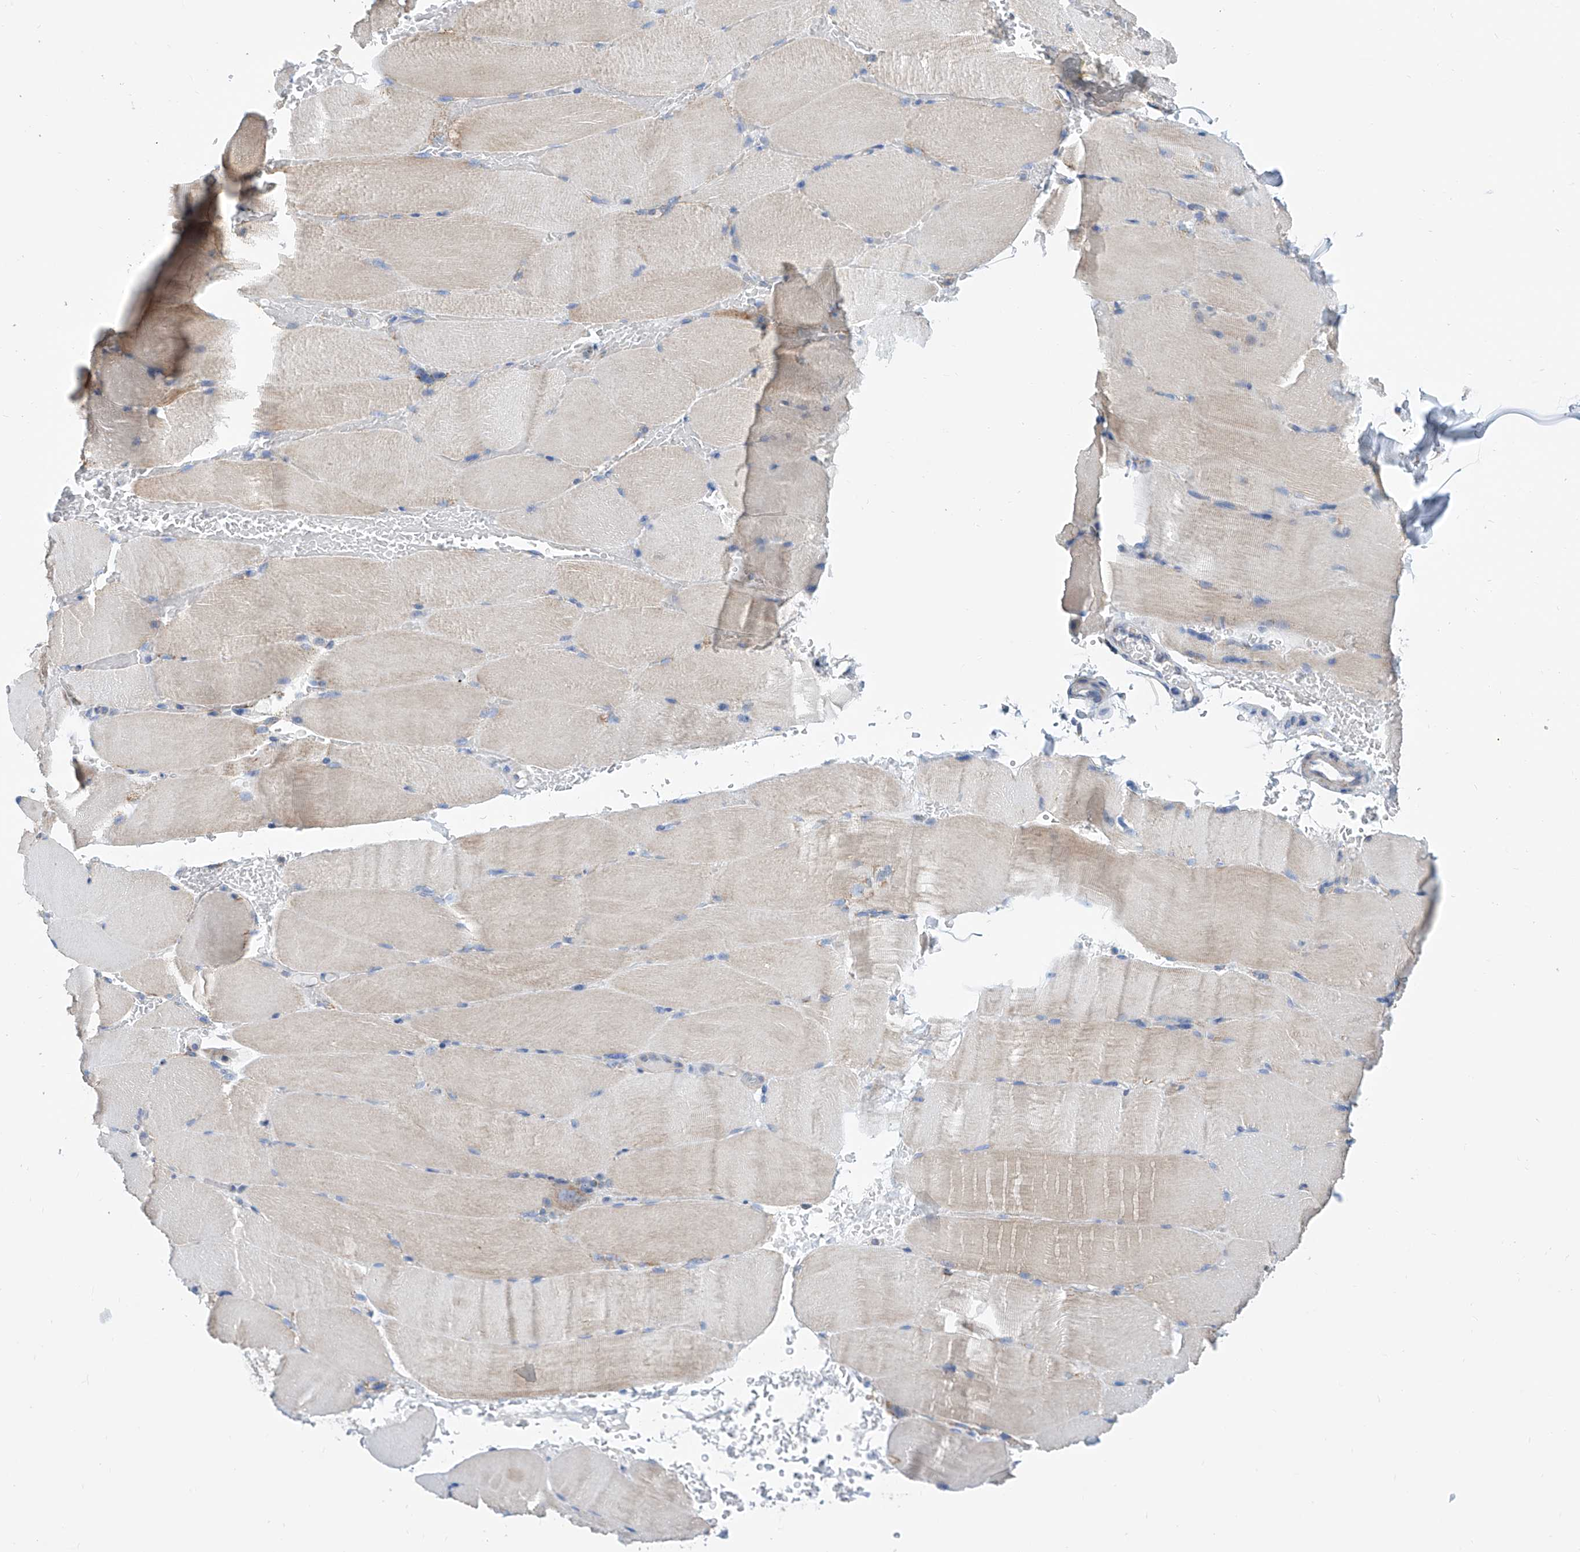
{"staining": {"intensity": "weak", "quantity": "<25%", "location": "cytoplasmic/membranous"}, "tissue": "skeletal muscle", "cell_type": "Myocytes", "image_type": "normal", "snomed": [{"axis": "morphology", "description": "Normal tissue, NOS"}, {"axis": "topography", "description": "Skeletal muscle"}, {"axis": "topography", "description": "Parathyroid gland"}], "caption": "DAB (3,3'-diaminobenzidine) immunohistochemical staining of benign human skeletal muscle demonstrates no significant expression in myocytes. (DAB (3,3'-diaminobenzidine) IHC visualized using brightfield microscopy, high magnification).", "gene": "MAD2L1", "patient": {"sex": "female", "age": 37}}